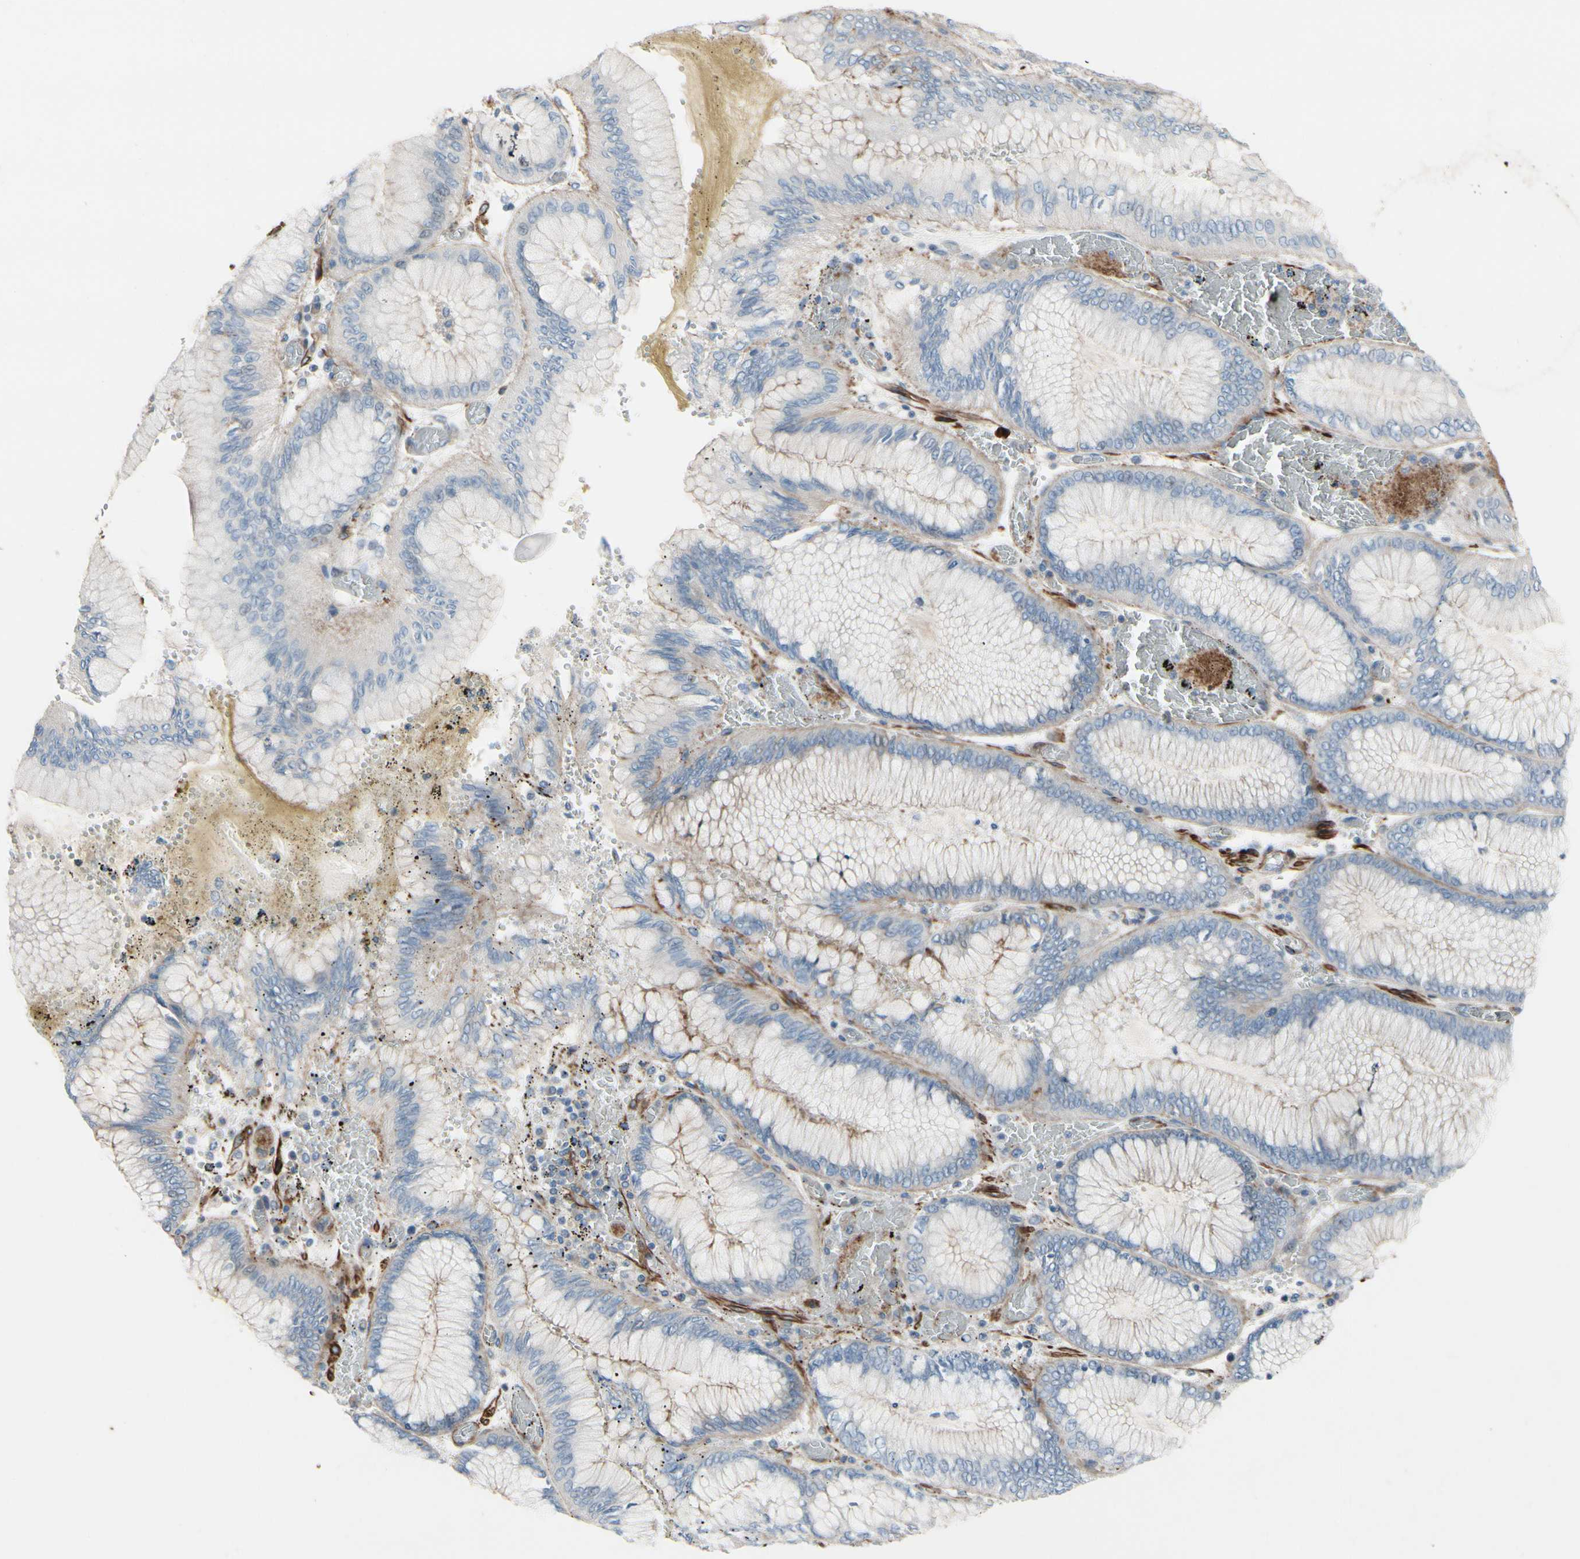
{"staining": {"intensity": "negative", "quantity": "none", "location": "none"}, "tissue": "stomach cancer", "cell_type": "Tumor cells", "image_type": "cancer", "snomed": [{"axis": "morphology", "description": "Normal tissue, NOS"}, {"axis": "morphology", "description": "Adenocarcinoma, NOS"}, {"axis": "topography", "description": "Stomach, upper"}, {"axis": "topography", "description": "Stomach"}], "caption": "High power microscopy image of an IHC image of stomach adenocarcinoma, revealing no significant staining in tumor cells.", "gene": "TPM1", "patient": {"sex": "male", "age": 76}}